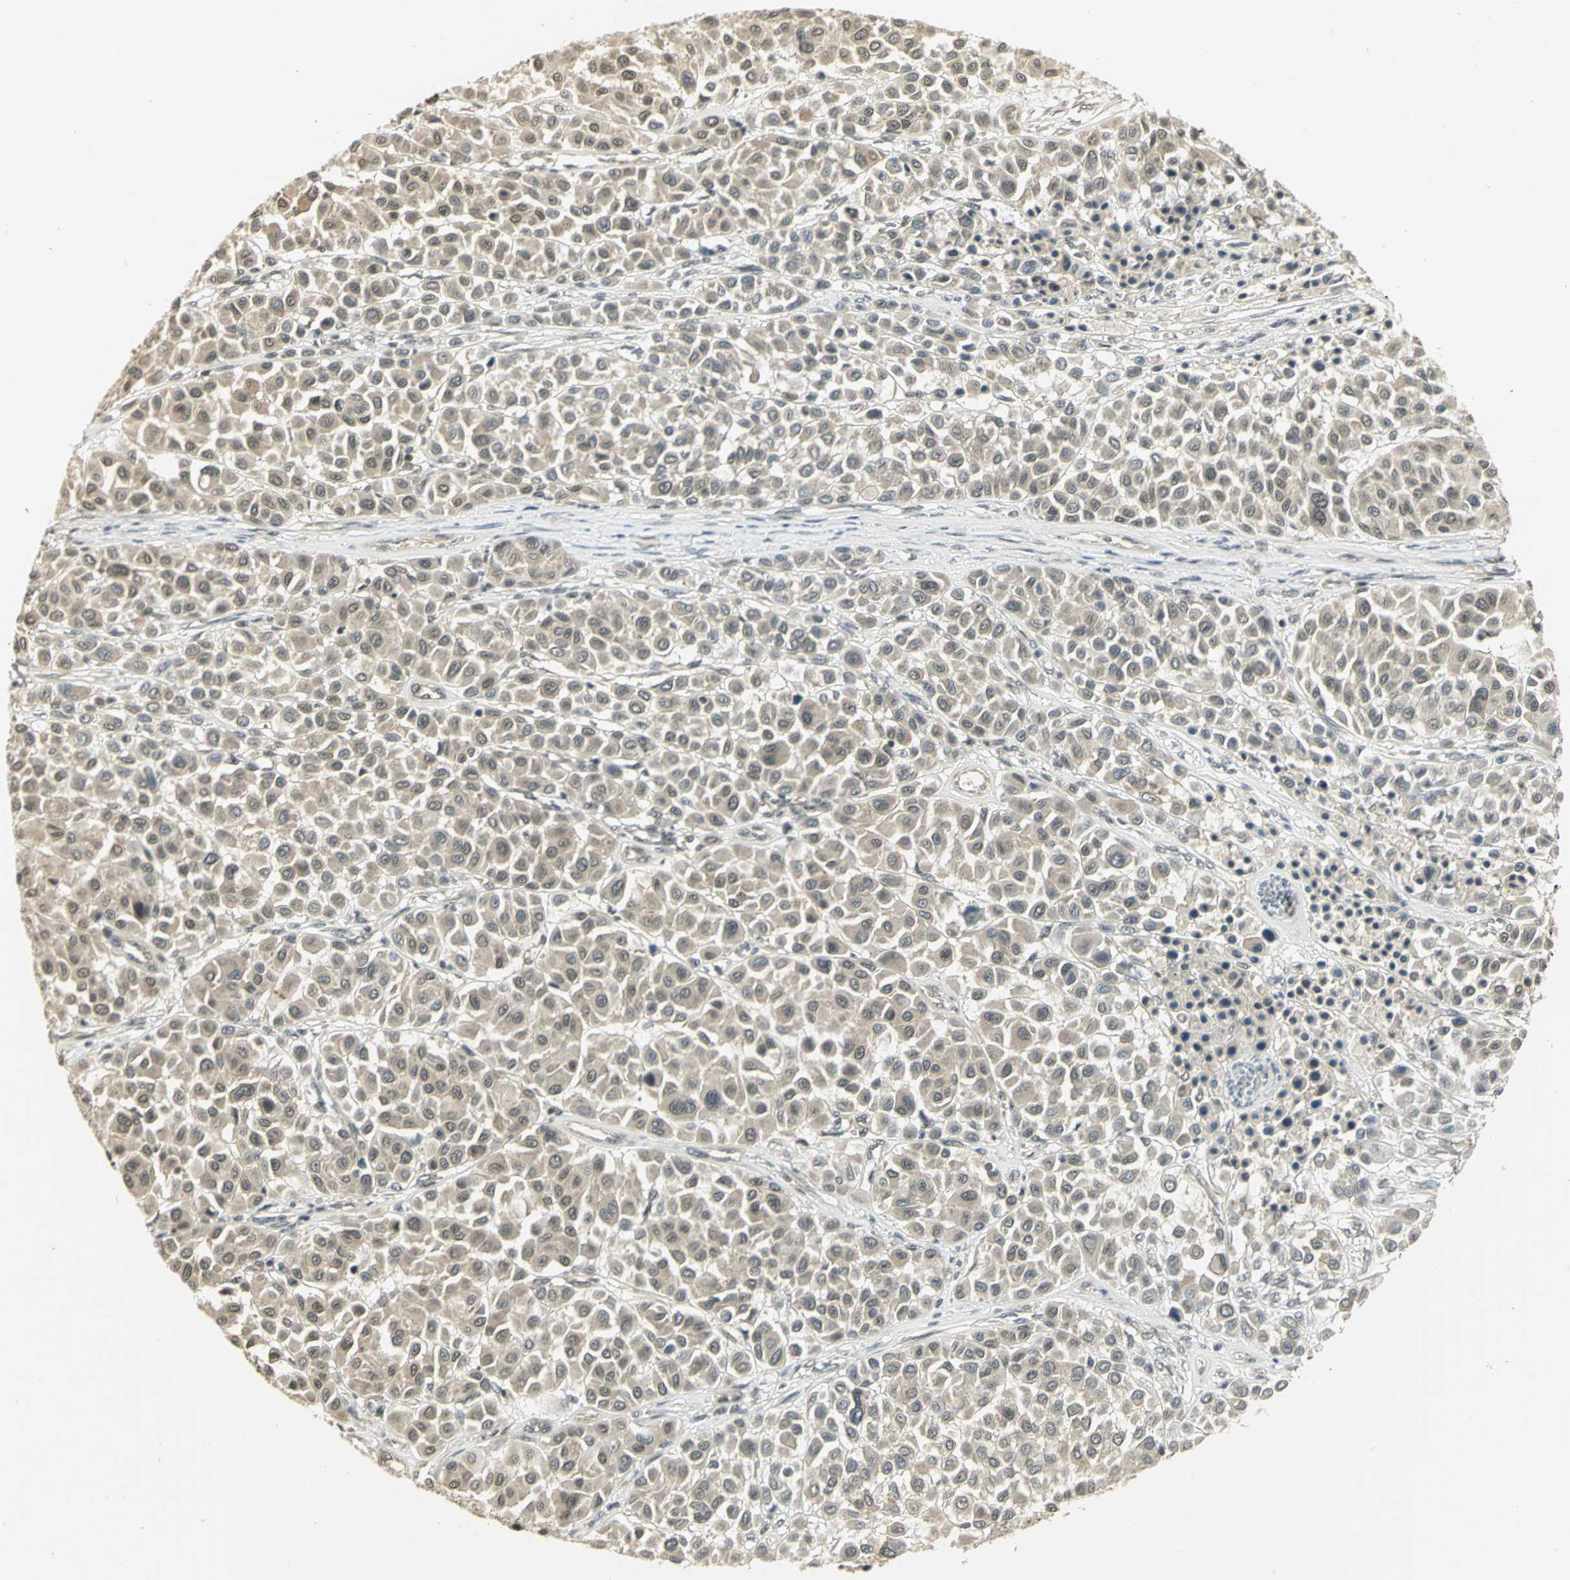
{"staining": {"intensity": "weak", "quantity": ">75%", "location": "cytoplasmic/membranous"}, "tissue": "melanoma", "cell_type": "Tumor cells", "image_type": "cancer", "snomed": [{"axis": "morphology", "description": "Malignant melanoma, Metastatic site"}, {"axis": "topography", "description": "Soft tissue"}], "caption": "There is low levels of weak cytoplasmic/membranous expression in tumor cells of malignant melanoma (metastatic site), as demonstrated by immunohistochemical staining (brown color).", "gene": "CDC34", "patient": {"sex": "male", "age": 41}}